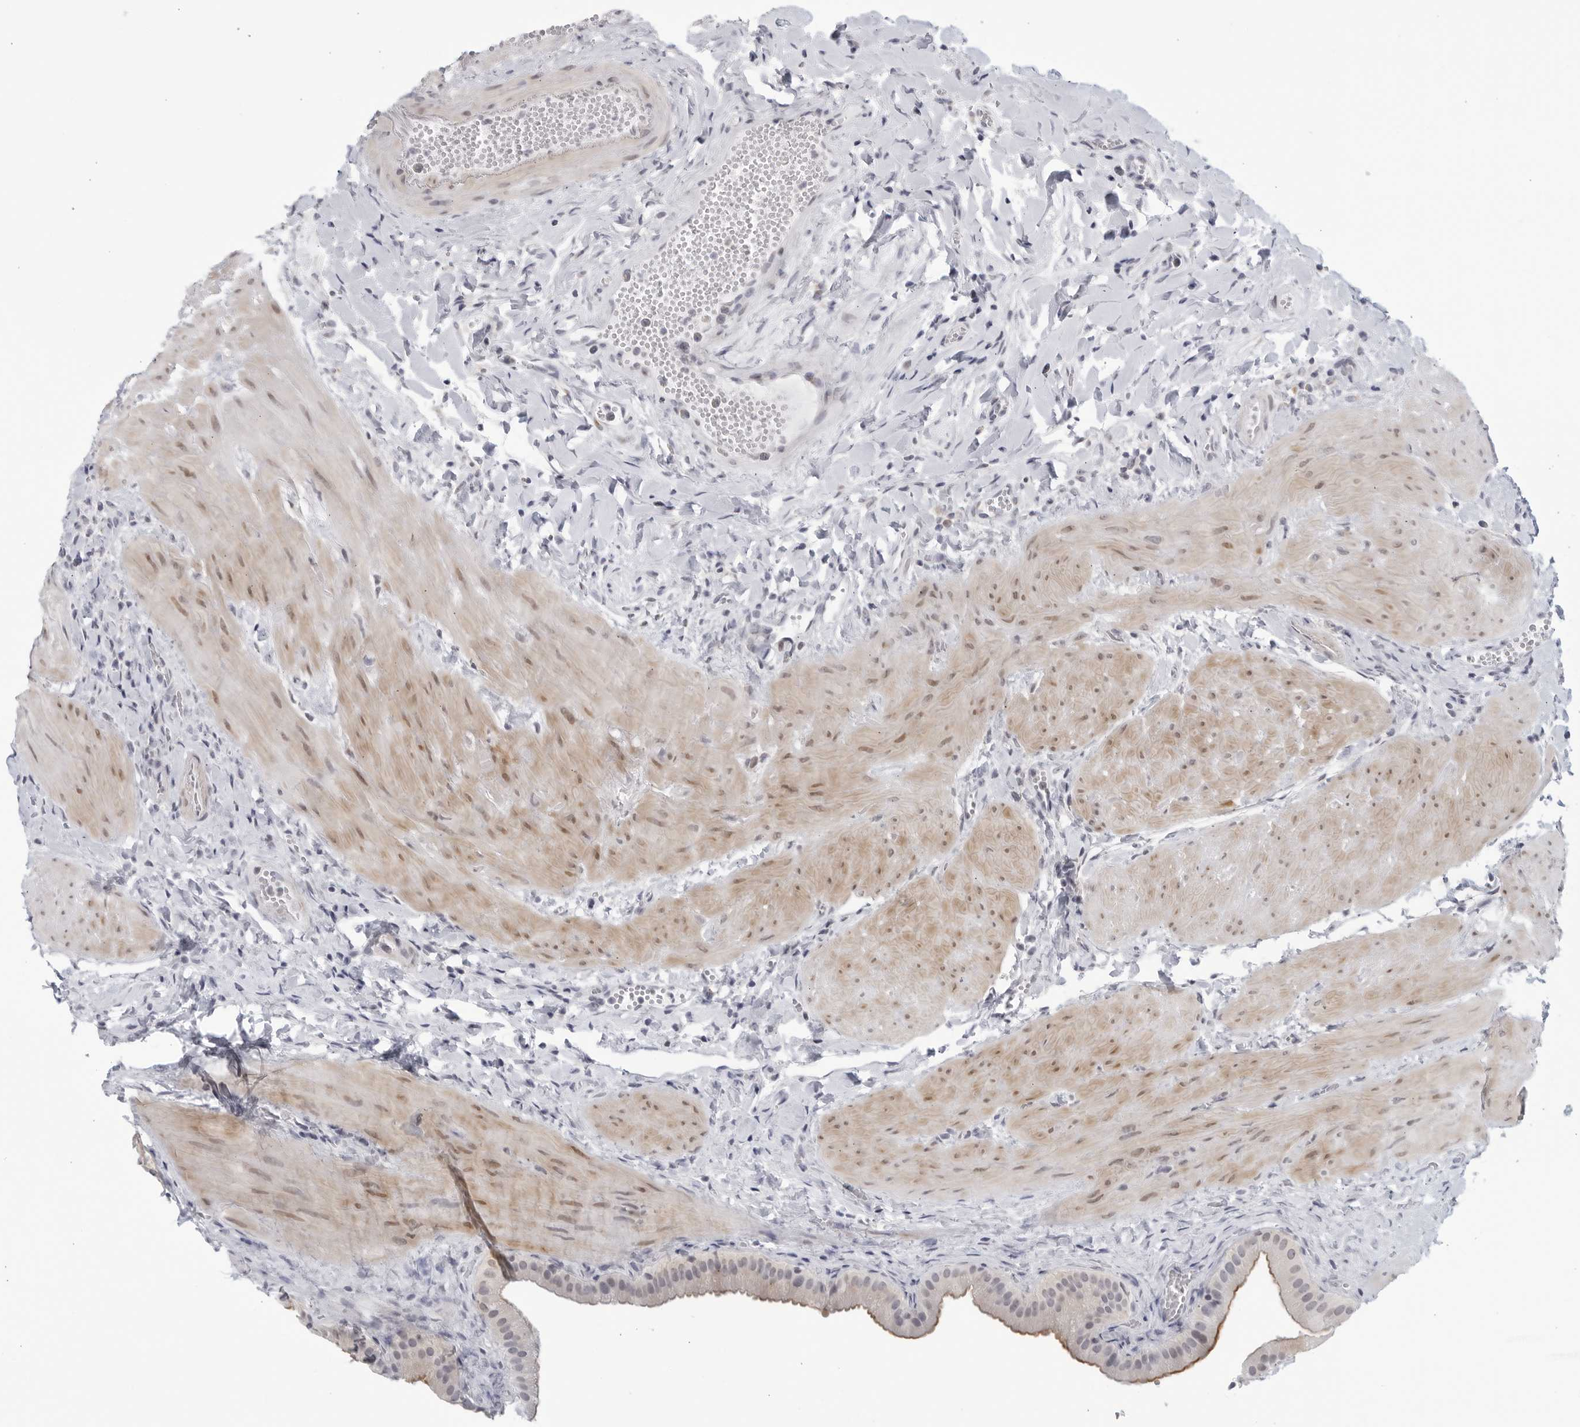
{"staining": {"intensity": "weak", "quantity": "<25%", "location": "cytoplasmic/membranous"}, "tissue": "gallbladder", "cell_type": "Glandular cells", "image_type": "normal", "snomed": [{"axis": "morphology", "description": "Normal tissue, NOS"}, {"axis": "topography", "description": "Gallbladder"}], "caption": "This histopathology image is of unremarkable gallbladder stained with immunohistochemistry to label a protein in brown with the nuclei are counter-stained blue. There is no expression in glandular cells.", "gene": "WDTC1", "patient": {"sex": "male", "age": 55}}